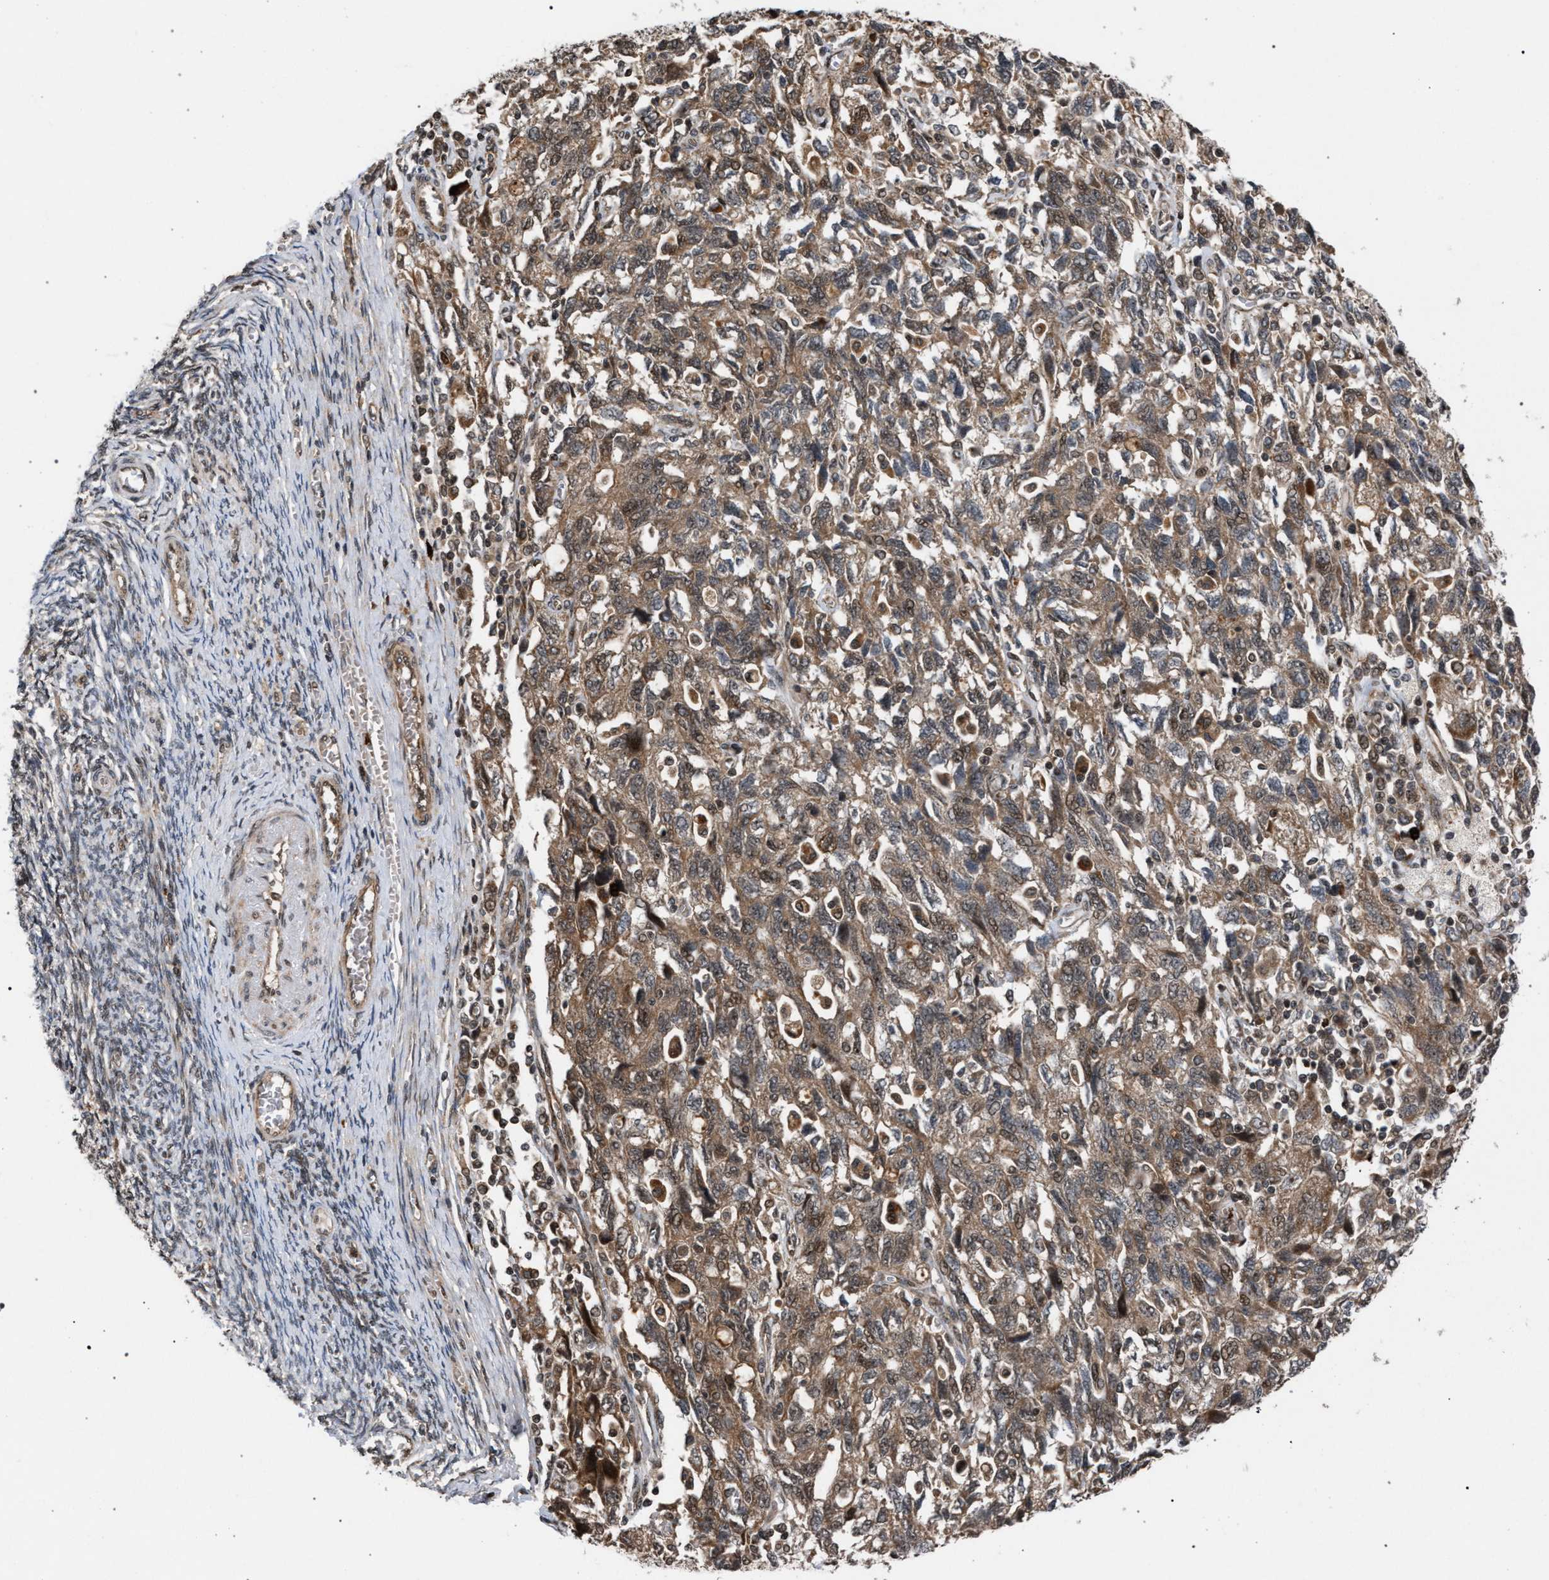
{"staining": {"intensity": "moderate", "quantity": ">75%", "location": "cytoplasmic/membranous"}, "tissue": "ovarian cancer", "cell_type": "Tumor cells", "image_type": "cancer", "snomed": [{"axis": "morphology", "description": "Carcinoma, NOS"}, {"axis": "morphology", "description": "Cystadenocarcinoma, serous, NOS"}, {"axis": "topography", "description": "Ovary"}], "caption": "Carcinoma (ovarian) was stained to show a protein in brown. There is medium levels of moderate cytoplasmic/membranous positivity in approximately >75% of tumor cells.", "gene": "IRAK4", "patient": {"sex": "female", "age": 69}}